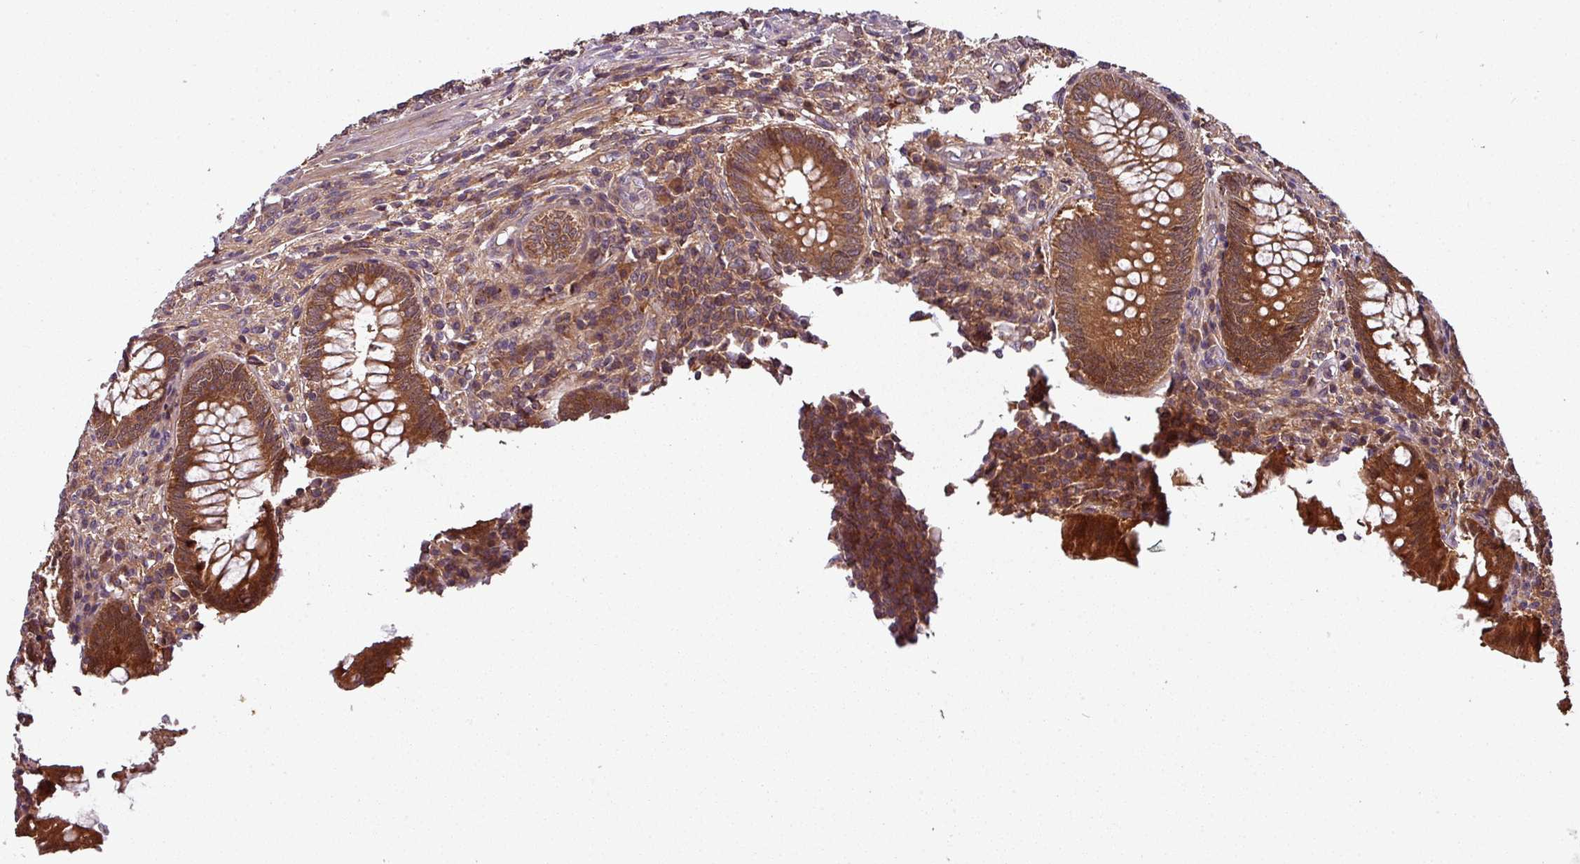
{"staining": {"intensity": "strong", "quantity": ">75%", "location": "cytoplasmic/membranous"}, "tissue": "appendix", "cell_type": "Glandular cells", "image_type": "normal", "snomed": [{"axis": "morphology", "description": "Normal tissue, NOS"}, {"axis": "topography", "description": "Appendix"}], "caption": "An image of appendix stained for a protein reveals strong cytoplasmic/membranous brown staining in glandular cells.", "gene": "GSKIP", "patient": {"sex": "male", "age": 83}}